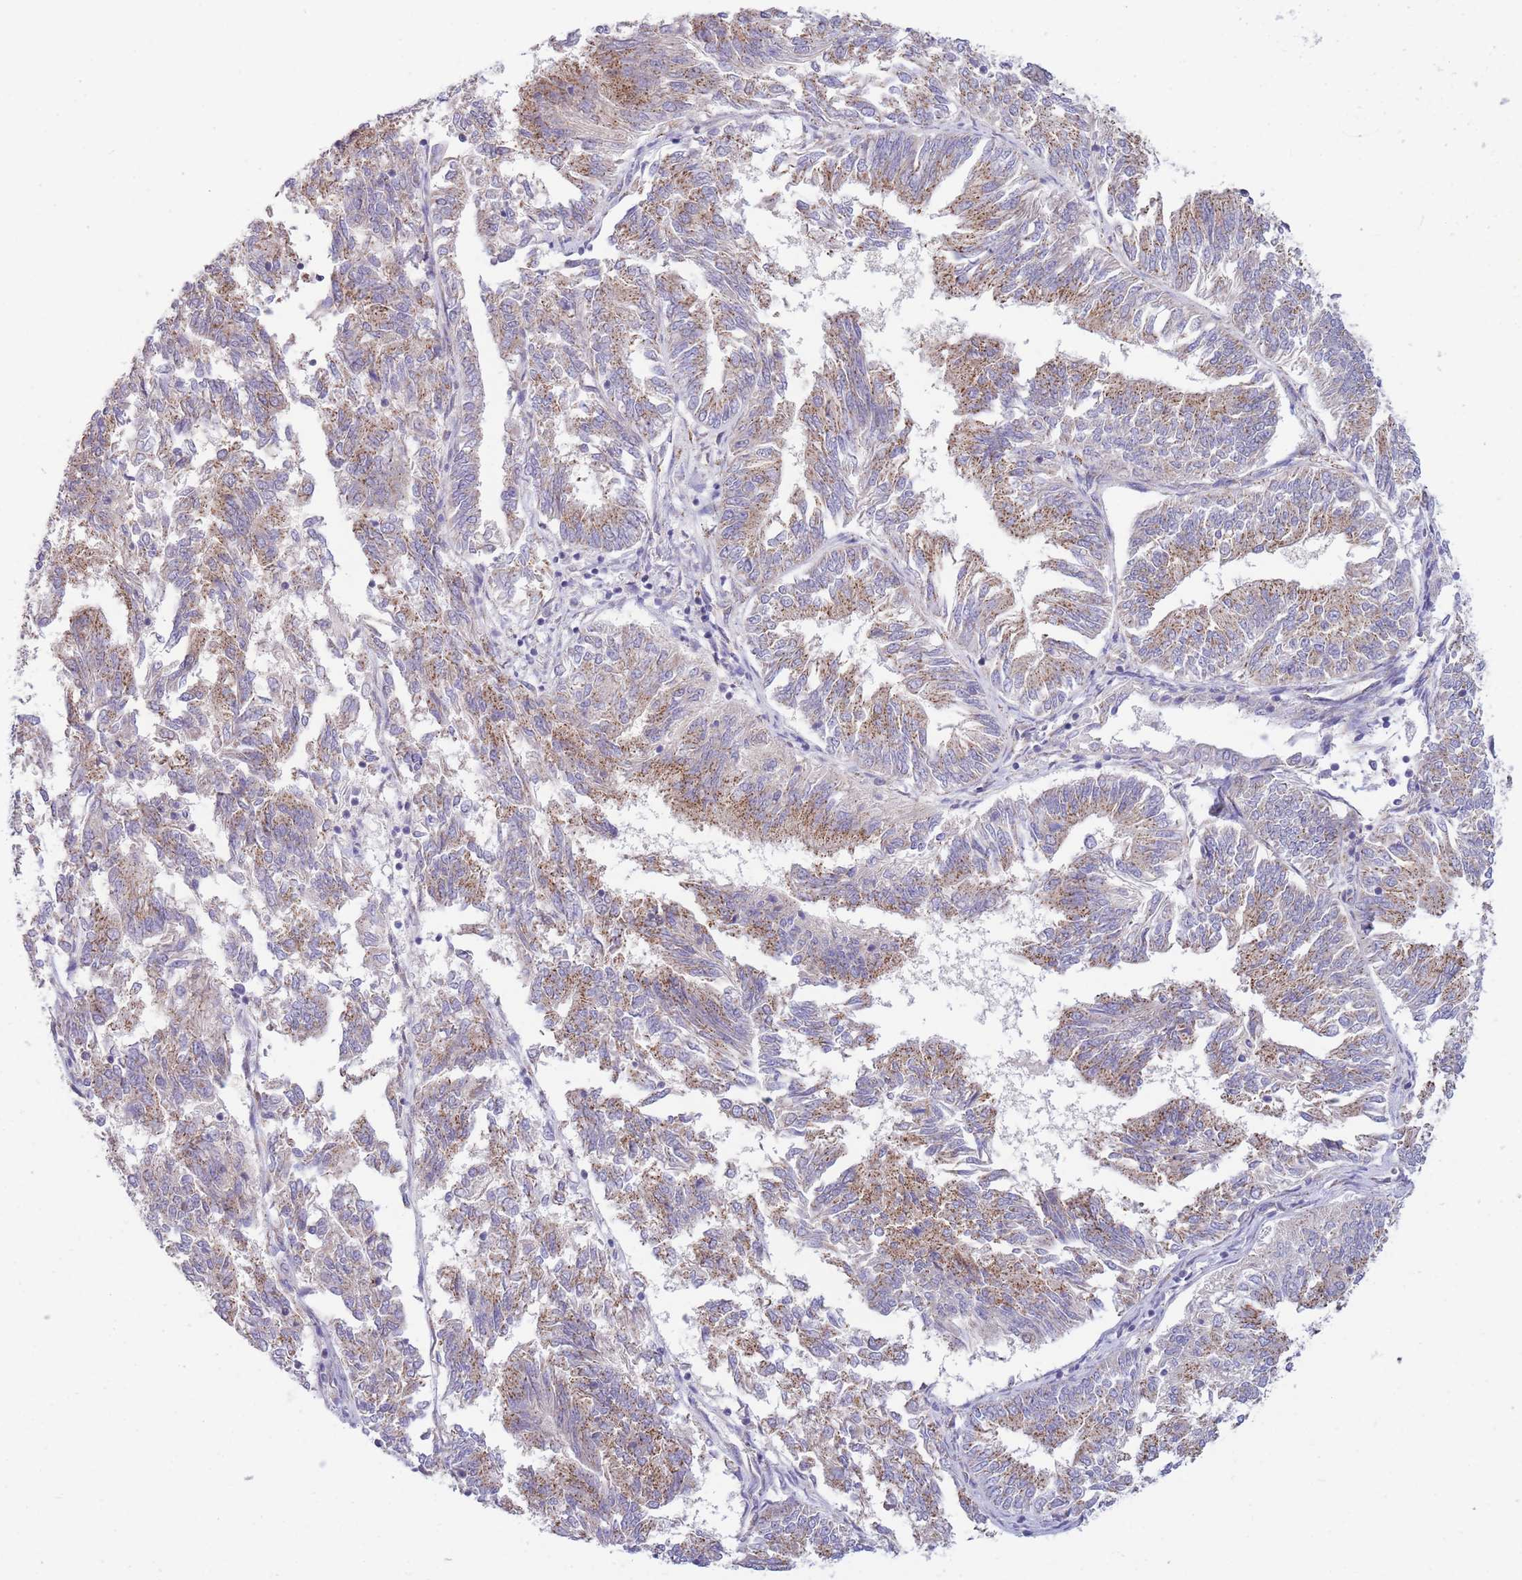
{"staining": {"intensity": "moderate", "quantity": ">75%", "location": "cytoplasmic/membranous"}, "tissue": "endometrial cancer", "cell_type": "Tumor cells", "image_type": "cancer", "snomed": [{"axis": "morphology", "description": "Adenocarcinoma, NOS"}, {"axis": "topography", "description": "Endometrium"}], "caption": "Human endometrial cancer (adenocarcinoma) stained with a brown dye exhibits moderate cytoplasmic/membranous positive staining in about >75% of tumor cells.", "gene": "COPG2", "patient": {"sex": "female", "age": 58}}